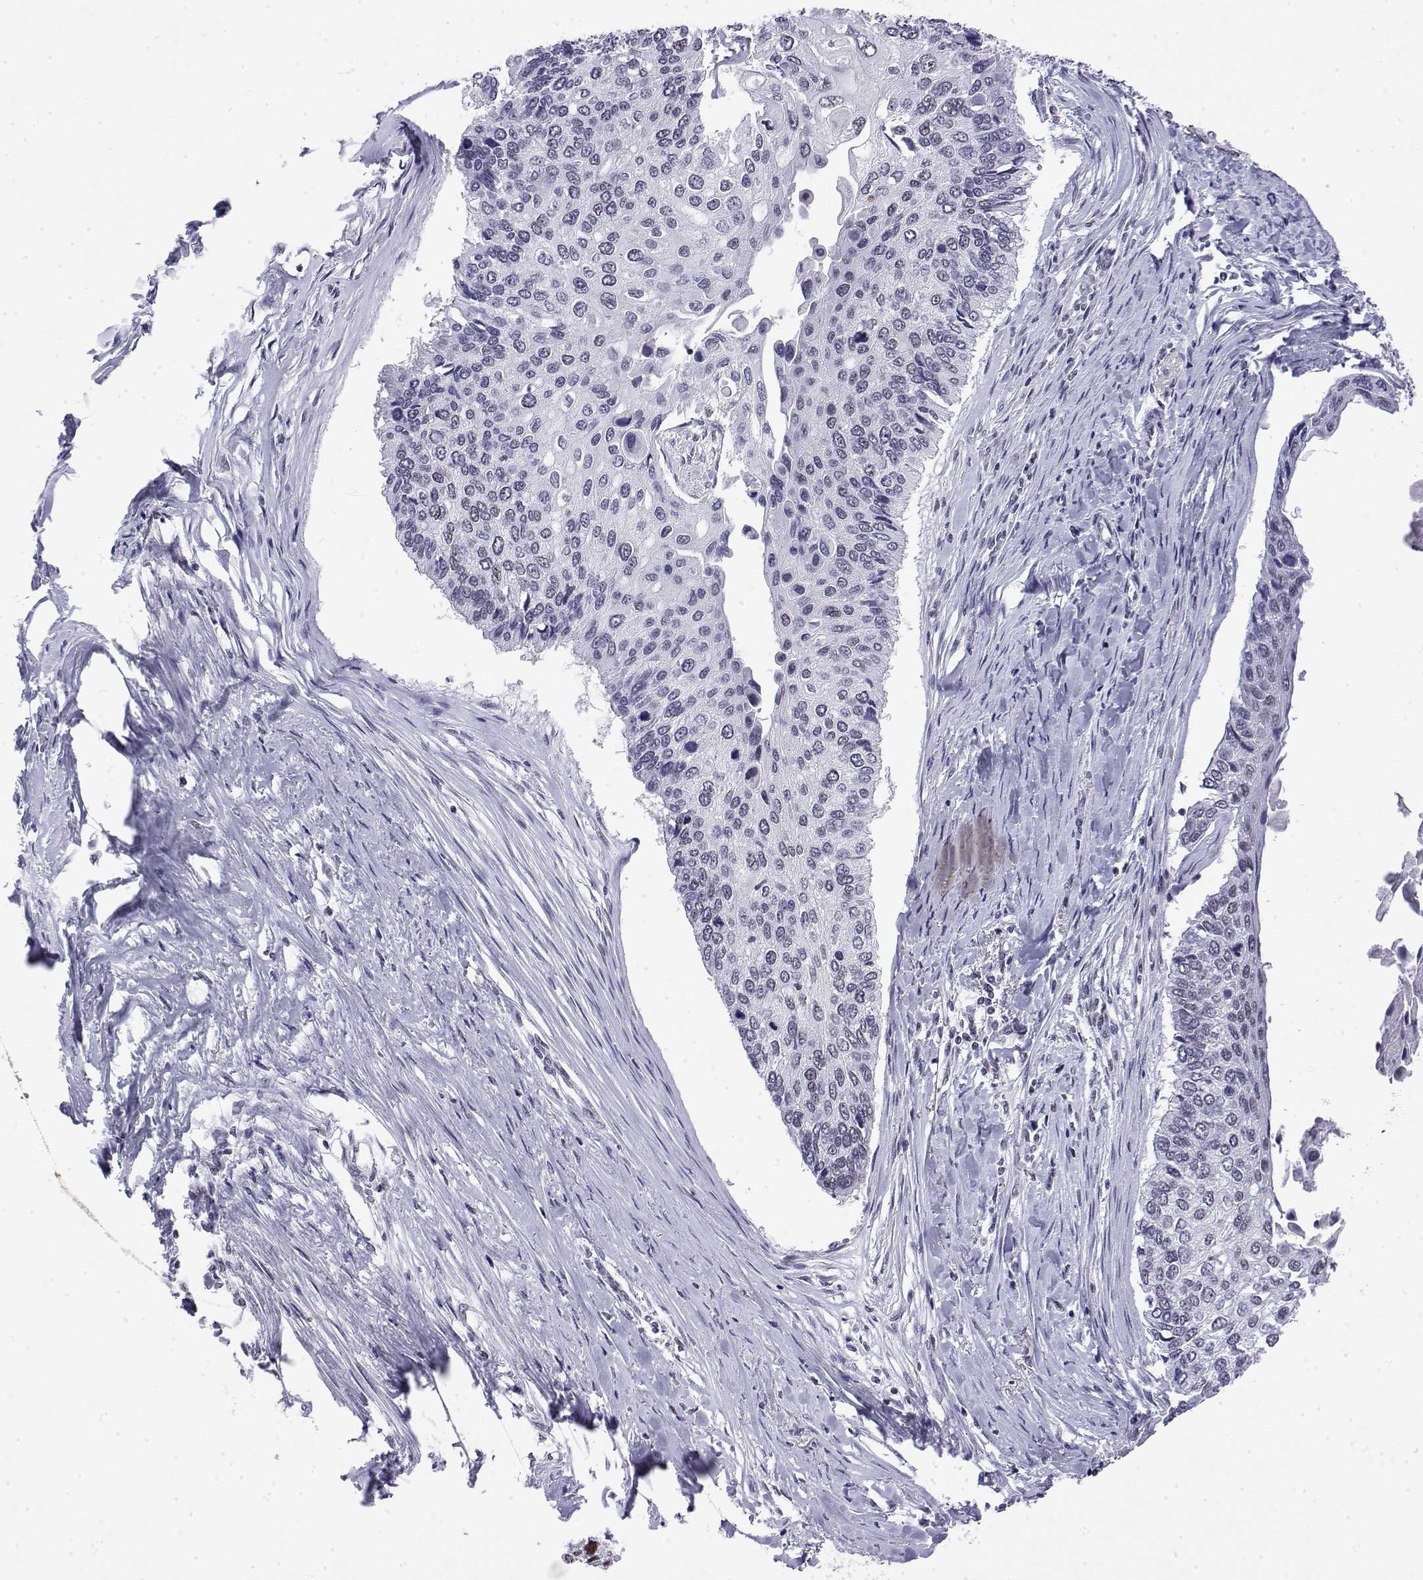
{"staining": {"intensity": "negative", "quantity": "none", "location": "none"}, "tissue": "lung cancer", "cell_type": "Tumor cells", "image_type": "cancer", "snomed": [{"axis": "morphology", "description": "Squamous cell carcinoma, NOS"}, {"axis": "morphology", "description": "Squamous cell carcinoma, metastatic, NOS"}, {"axis": "topography", "description": "Lung"}], "caption": "High magnification brightfield microscopy of lung cancer (squamous cell carcinoma) stained with DAB (brown) and counterstained with hematoxylin (blue): tumor cells show no significant expression.", "gene": "POLDIP3", "patient": {"sex": "male", "age": 63}}